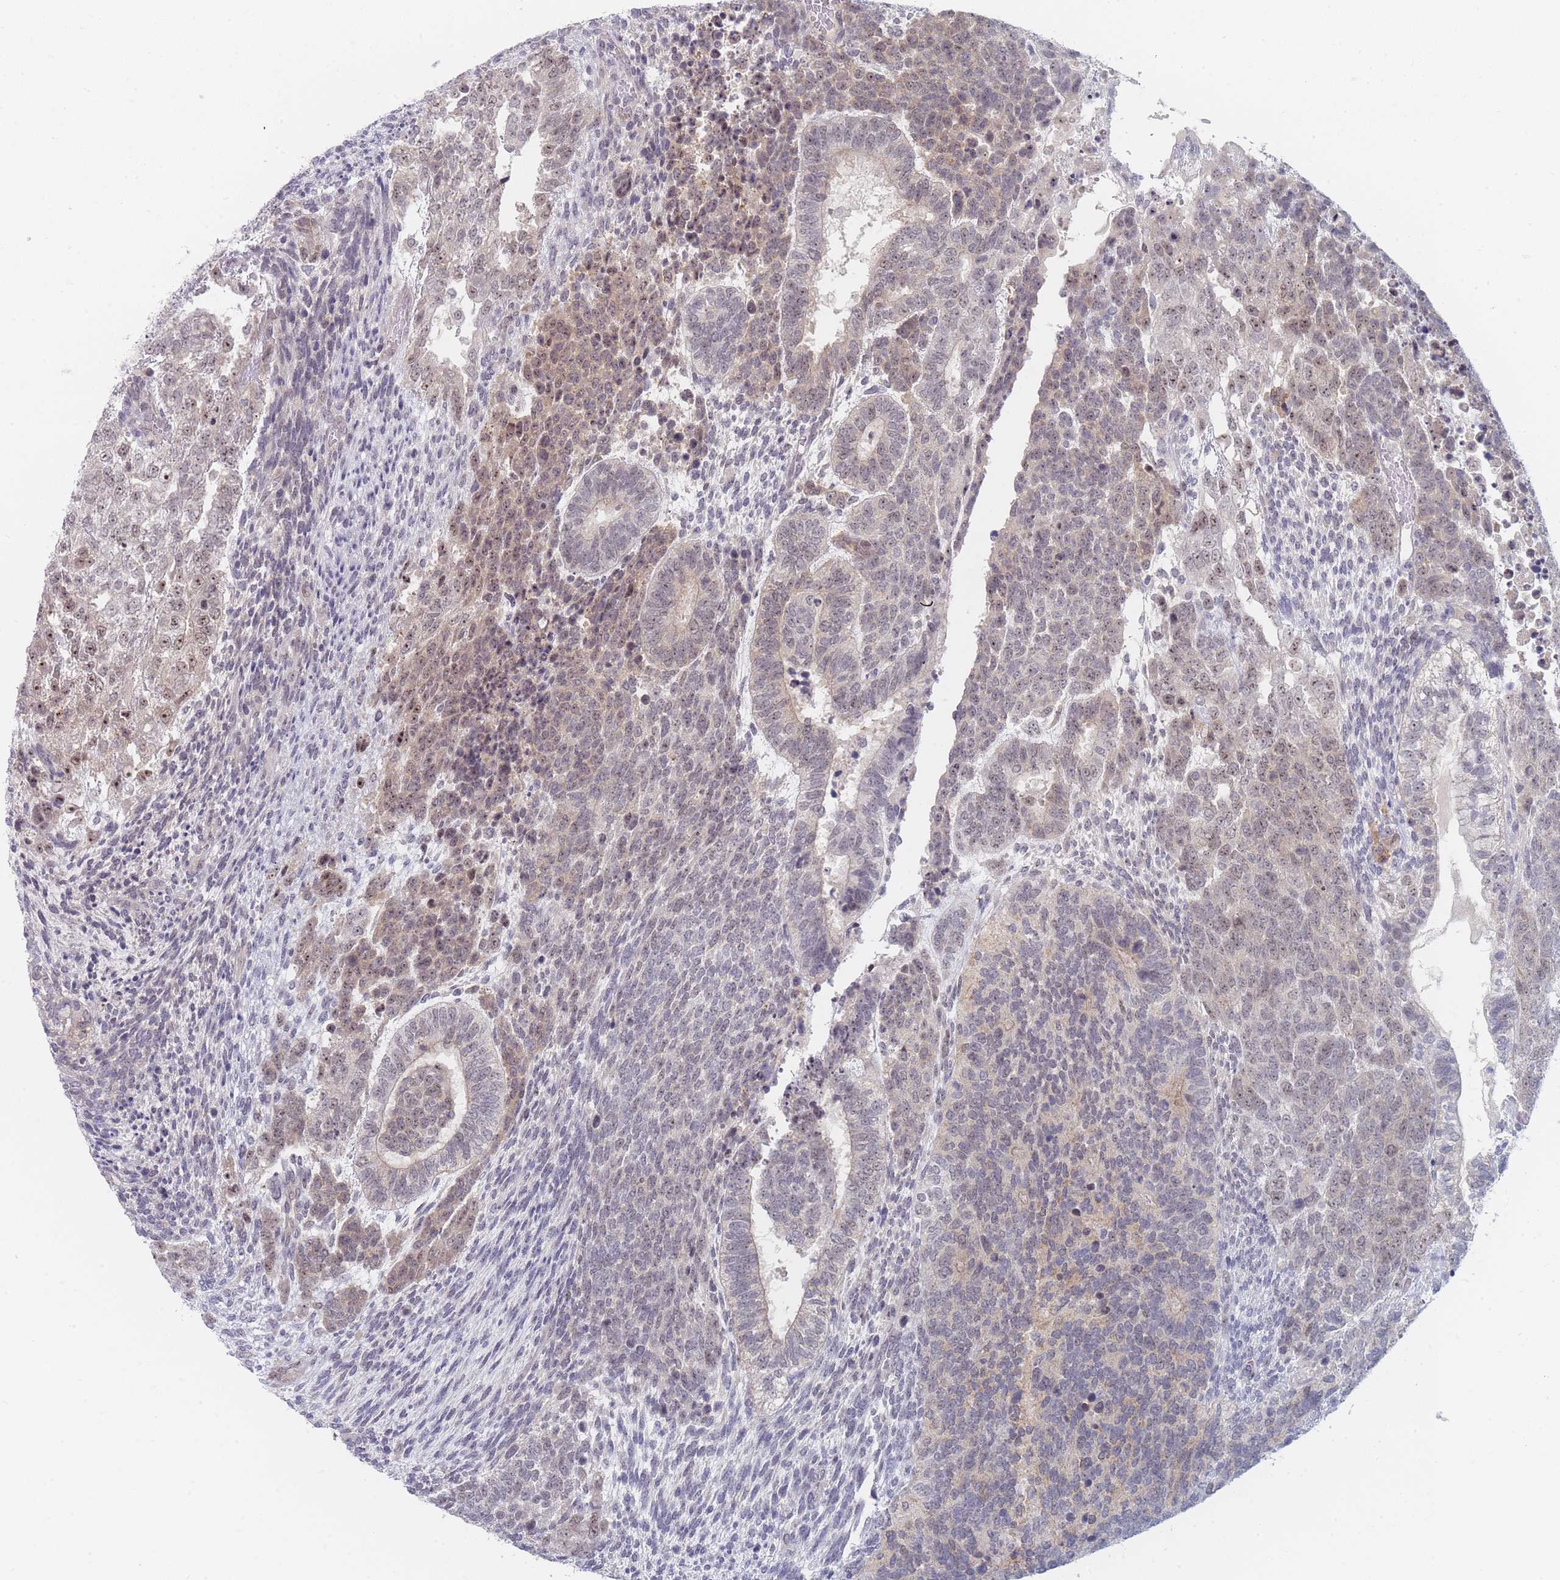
{"staining": {"intensity": "weak", "quantity": "25%-75%", "location": "cytoplasmic/membranous,nuclear"}, "tissue": "testis cancer", "cell_type": "Tumor cells", "image_type": "cancer", "snomed": [{"axis": "morphology", "description": "Carcinoma, Embryonal, NOS"}, {"axis": "topography", "description": "Testis"}], "caption": "Protein expression analysis of embryonal carcinoma (testis) shows weak cytoplasmic/membranous and nuclear positivity in approximately 25%-75% of tumor cells.", "gene": "RNF8", "patient": {"sex": "male", "age": 23}}